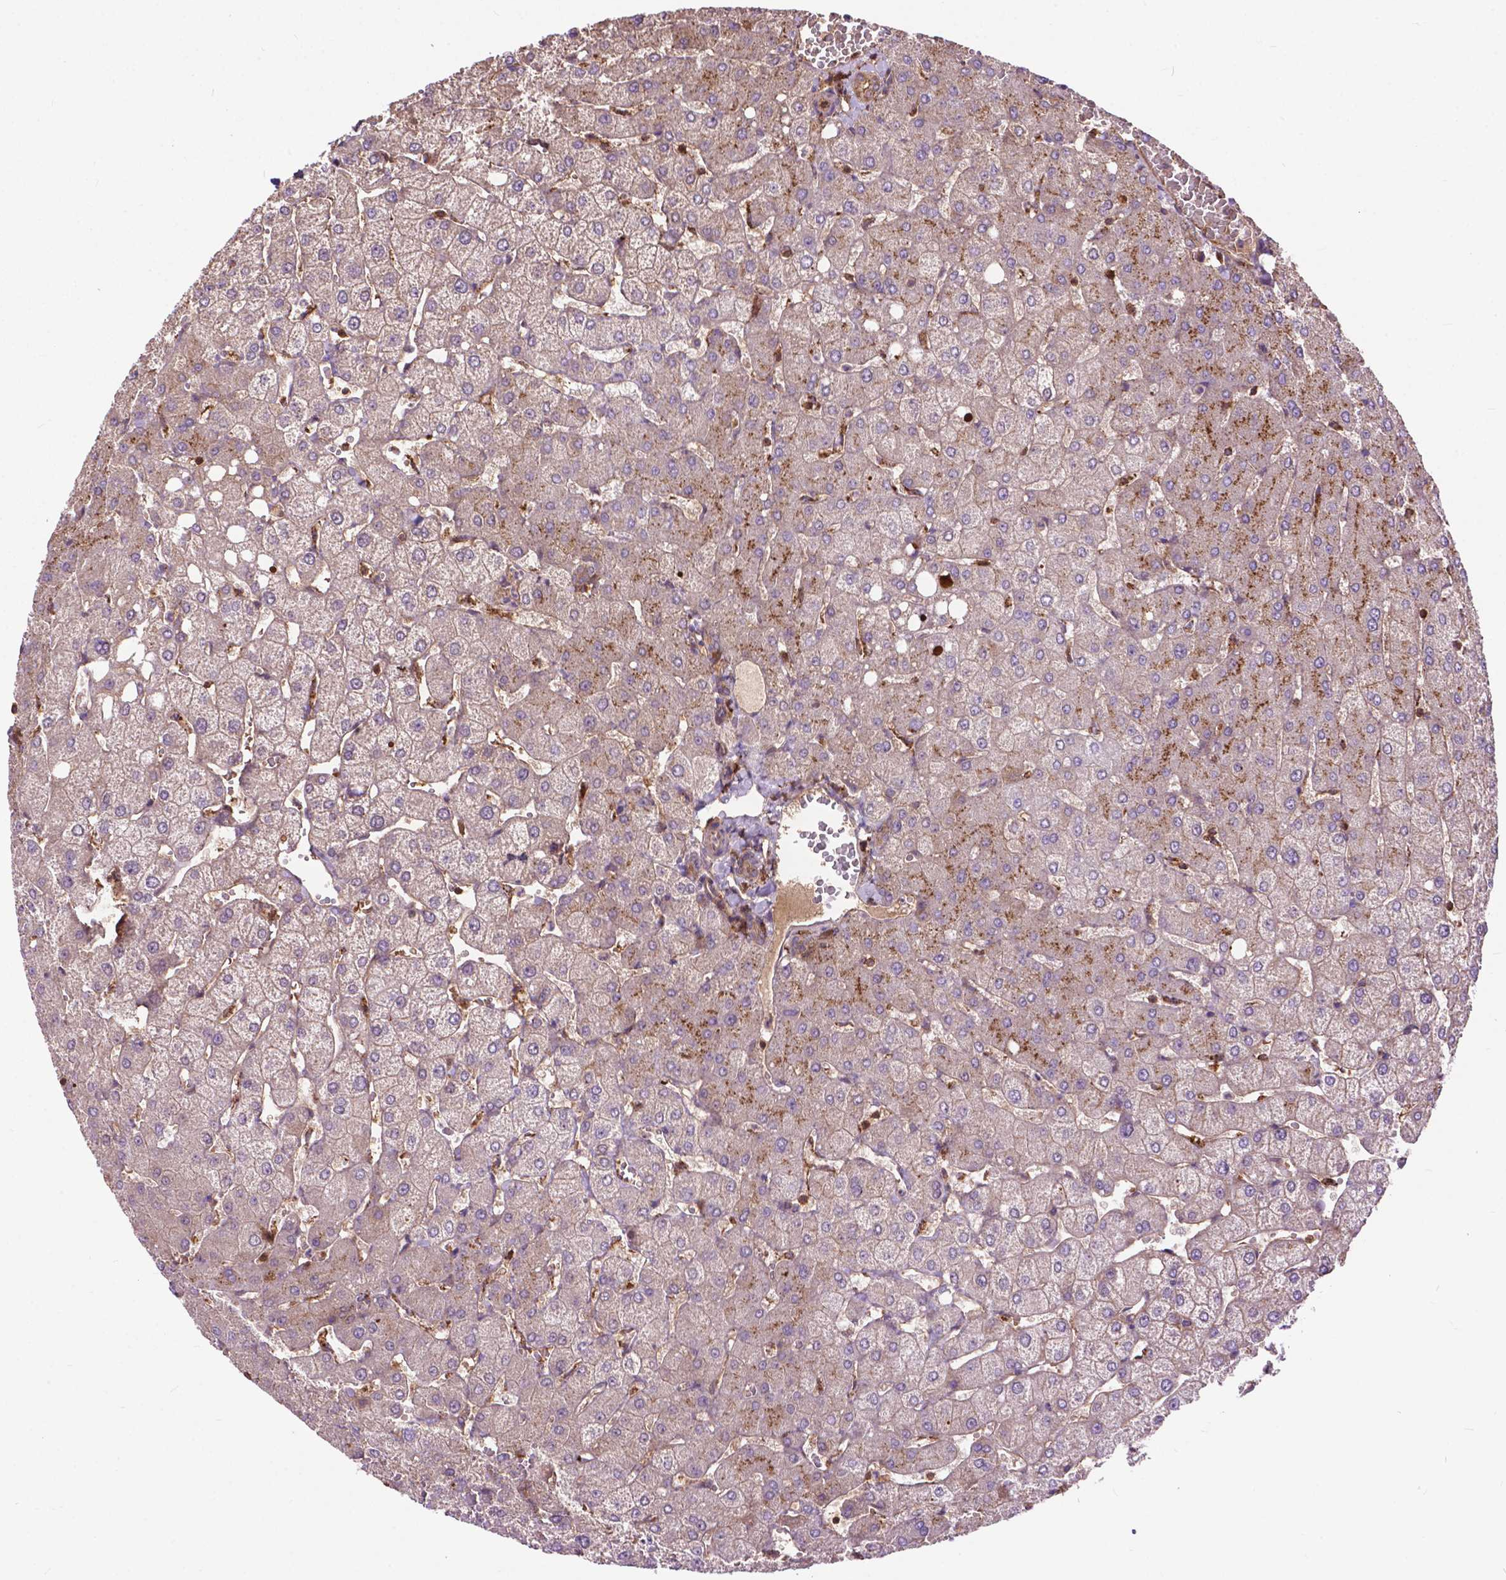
{"staining": {"intensity": "moderate", "quantity": ">75%", "location": "cytoplasmic/membranous"}, "tissue": "liver", "cell_type": "Cholangiocytes", "image_type": "normal", "snomed": [{"axis": "morphology", "description": "Normal tissue, NOS"}, {"axis": "topography", "description": "Liver"}], "caption": "A medium amount of moderate cytoplasmic/membranous staining is present in about >75% of cholangiocytes in normal liver.", "gene": "CHMP4A", "patient": {"sex": "female", "age": 54}}